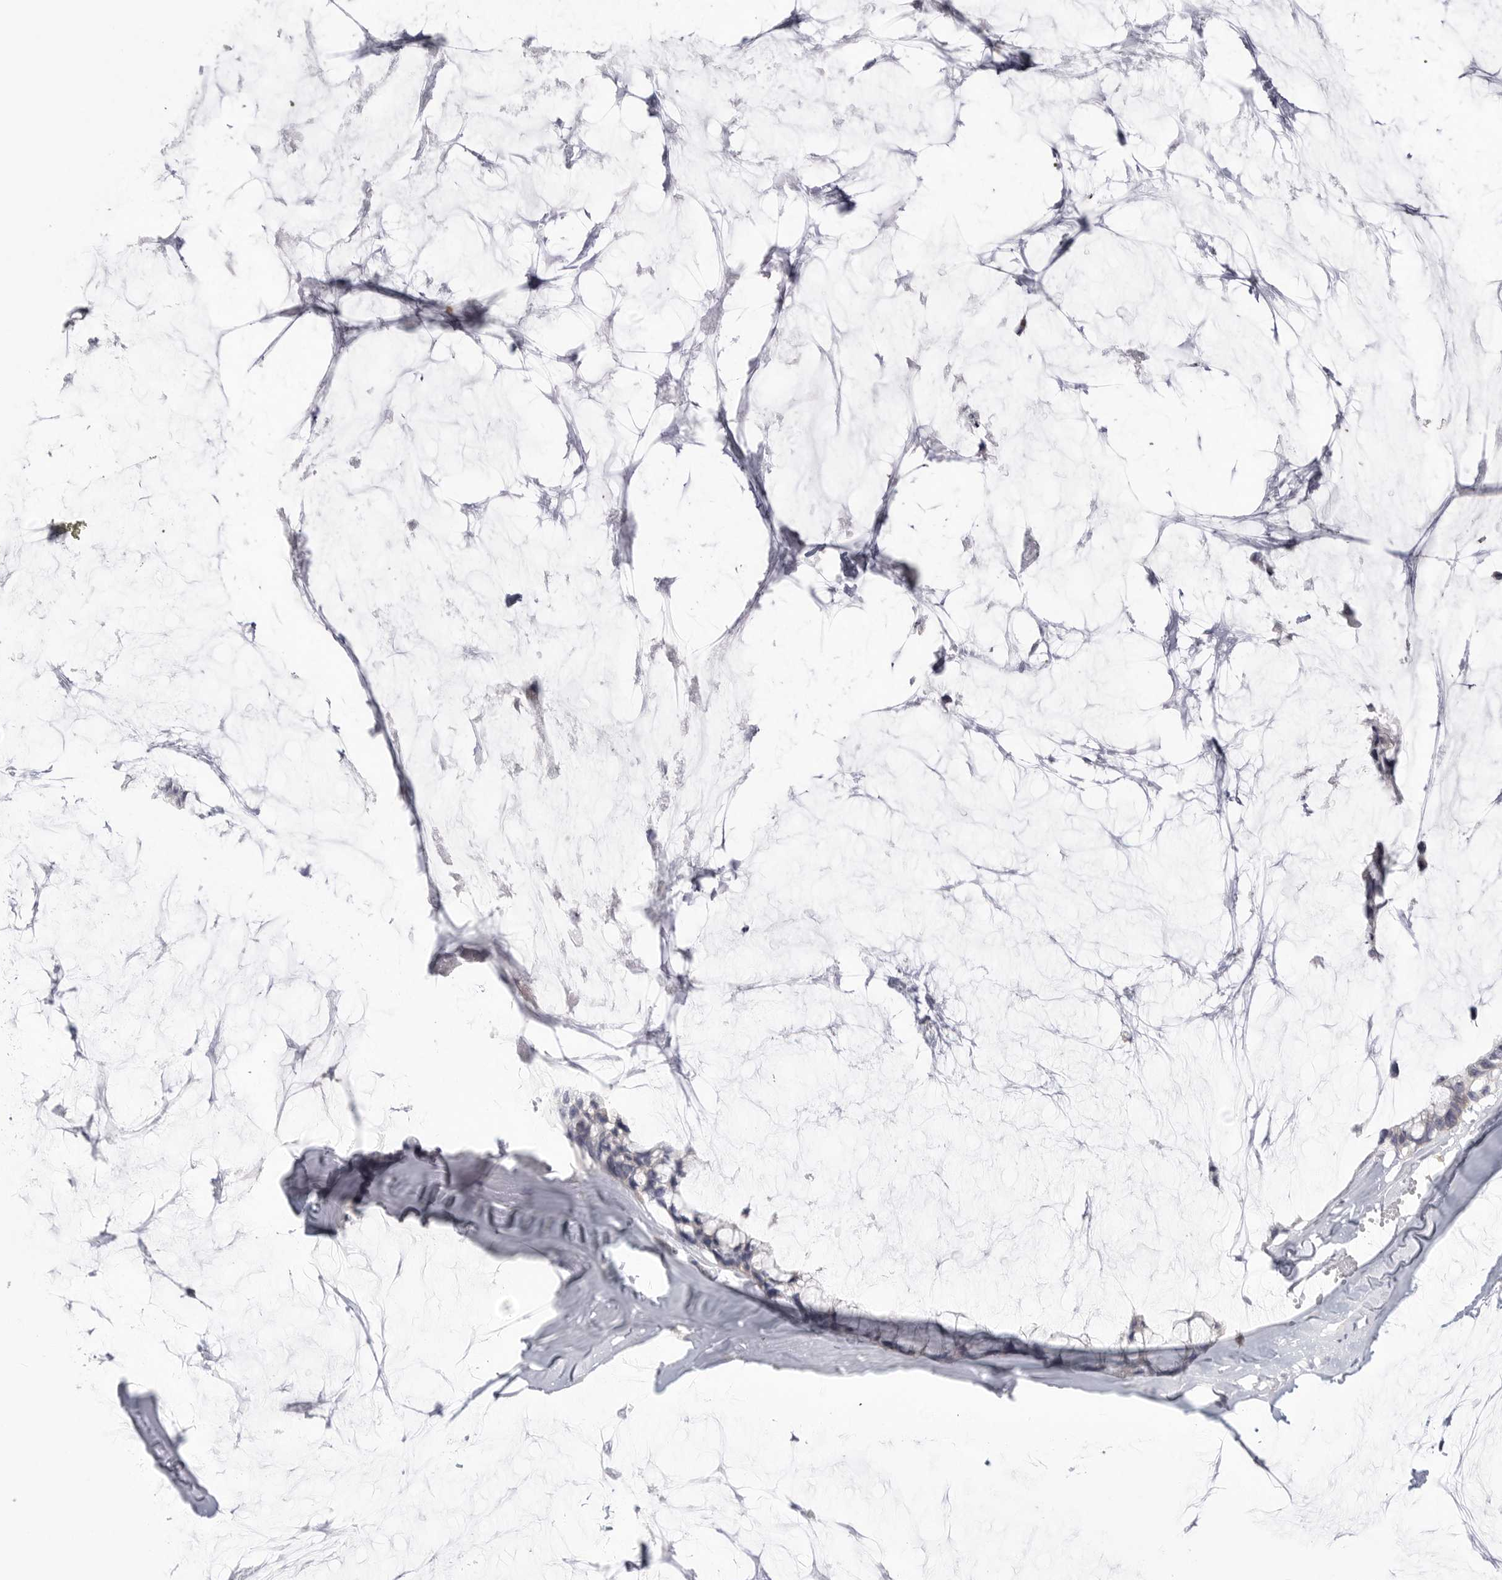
{"staining": {"intensity": "negative", "quantity": "none", "location": "none"}, "tissue": "ovarian cancer", "cell_type": "Tumor cells", "image_type": "cancer", "snomed": [{"axis": "morphology", "description": "Cystadenocarcinoma, mucinous, NOS"}, {"axis": "topography", "description": "Ovary"}], "caption": "Immunohistochemical staining of human ovarian mucinous cystadenocarcinoma demonstrates no significant expression in tumor cells.", "gene": "ELP3", "patient": {"sex": "female", "age": 39}}